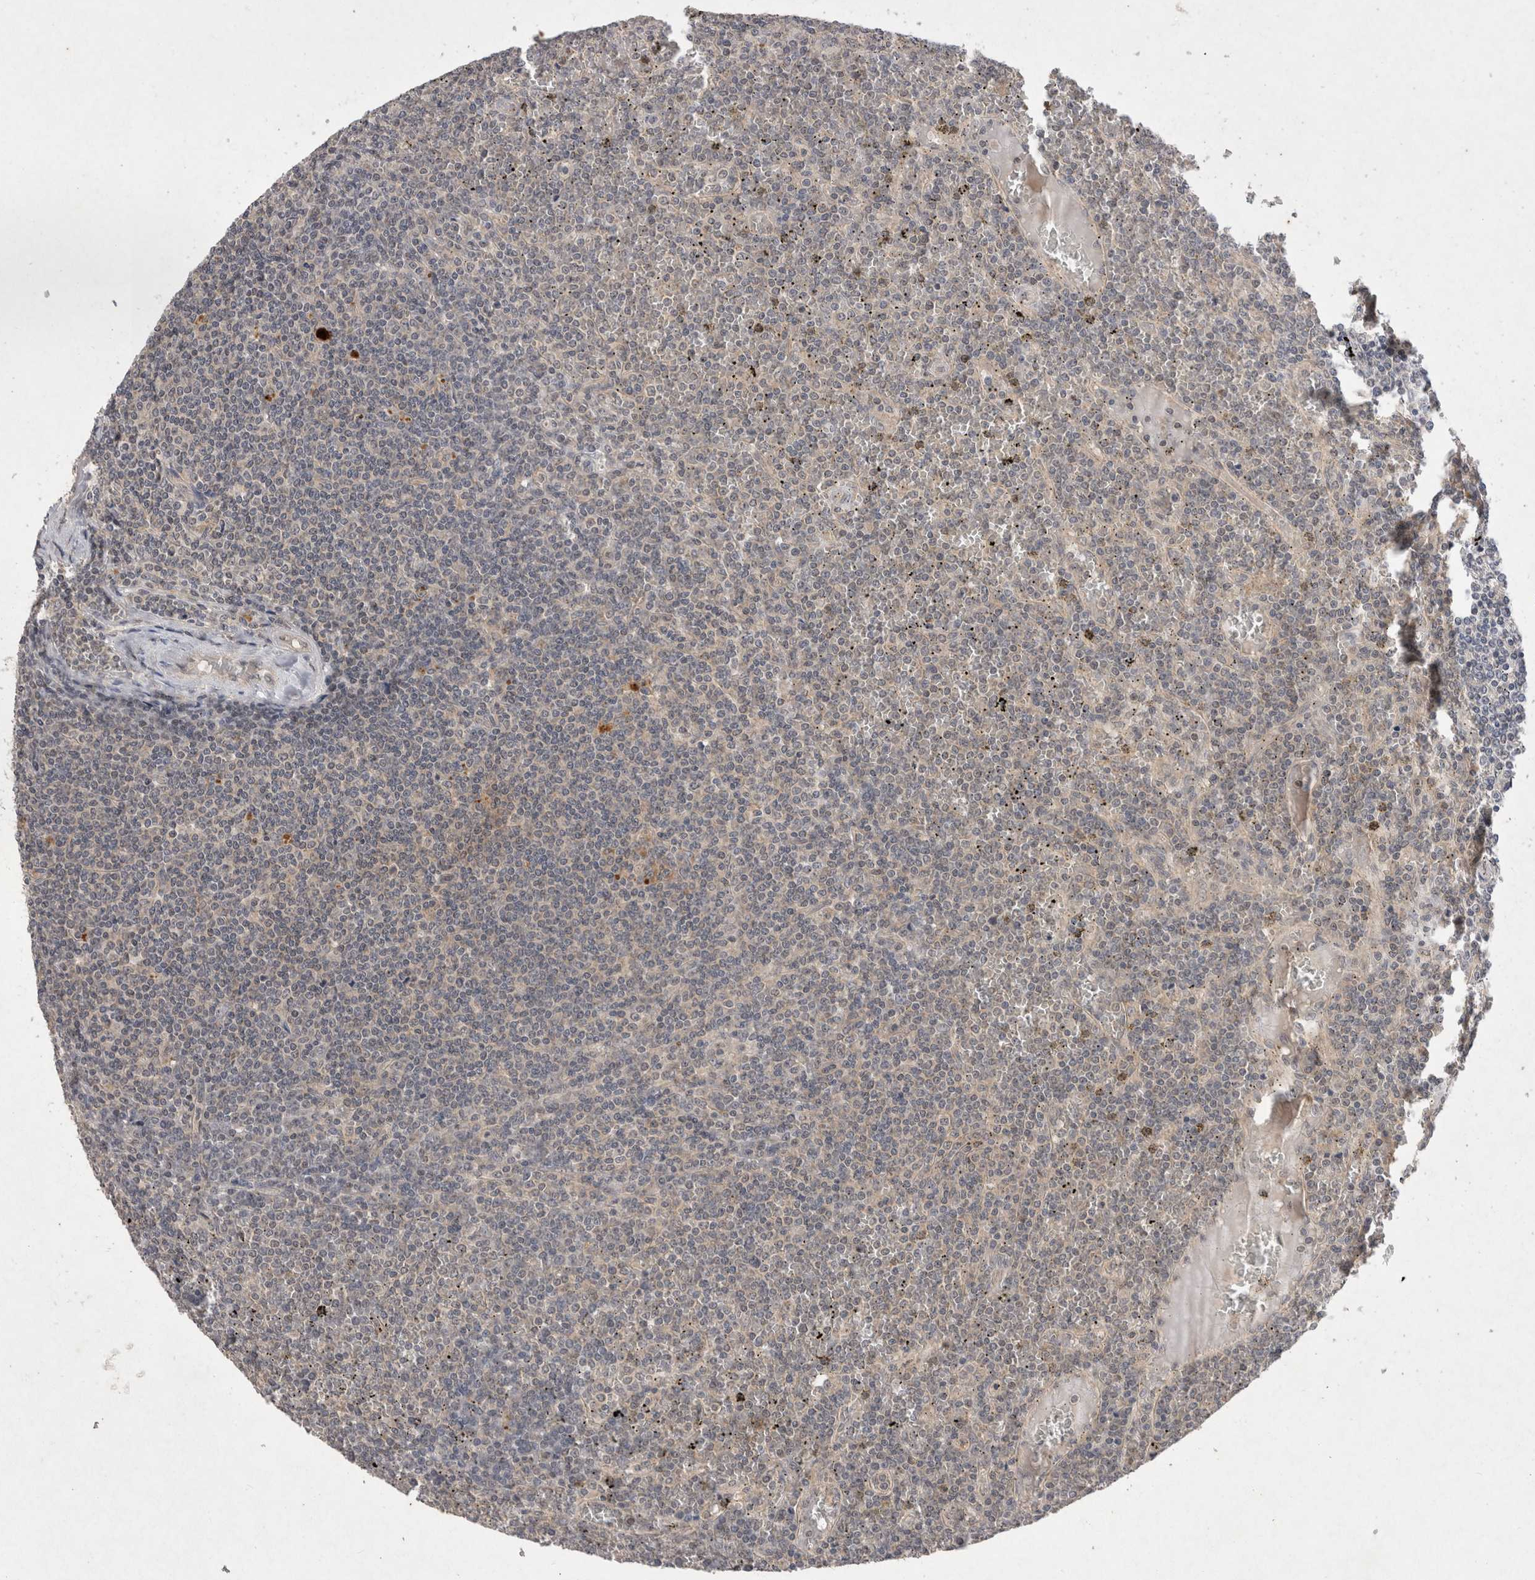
{"staining": {"intensity": "negative", "quantity": "none", "location": "none"}, "tissue": "lymphoma", "cell_type": "Tumor cells", "image_type": "cancer", "snomed": [{"axis": "morphology", "description": "Malignant lymphoma, non-Hodgkin's type, Low grade"}, {"axis": "topography", "description": "Spleen"}], "caption": "DAB immunohistochemical staining of human malignant lymphoma, non-Hodgkin's type (low-grade) demonstrates no significant staining in tumor cells. The staining was performed using DAB (3,3'-diaminobenzidine) to visualize the protein expression in brown, while the nuclei were stained in blue with hematoxylin (Magnification: 20x).", "gene": "RASSF3", "patient": {"sex": "female", "age": 19}}